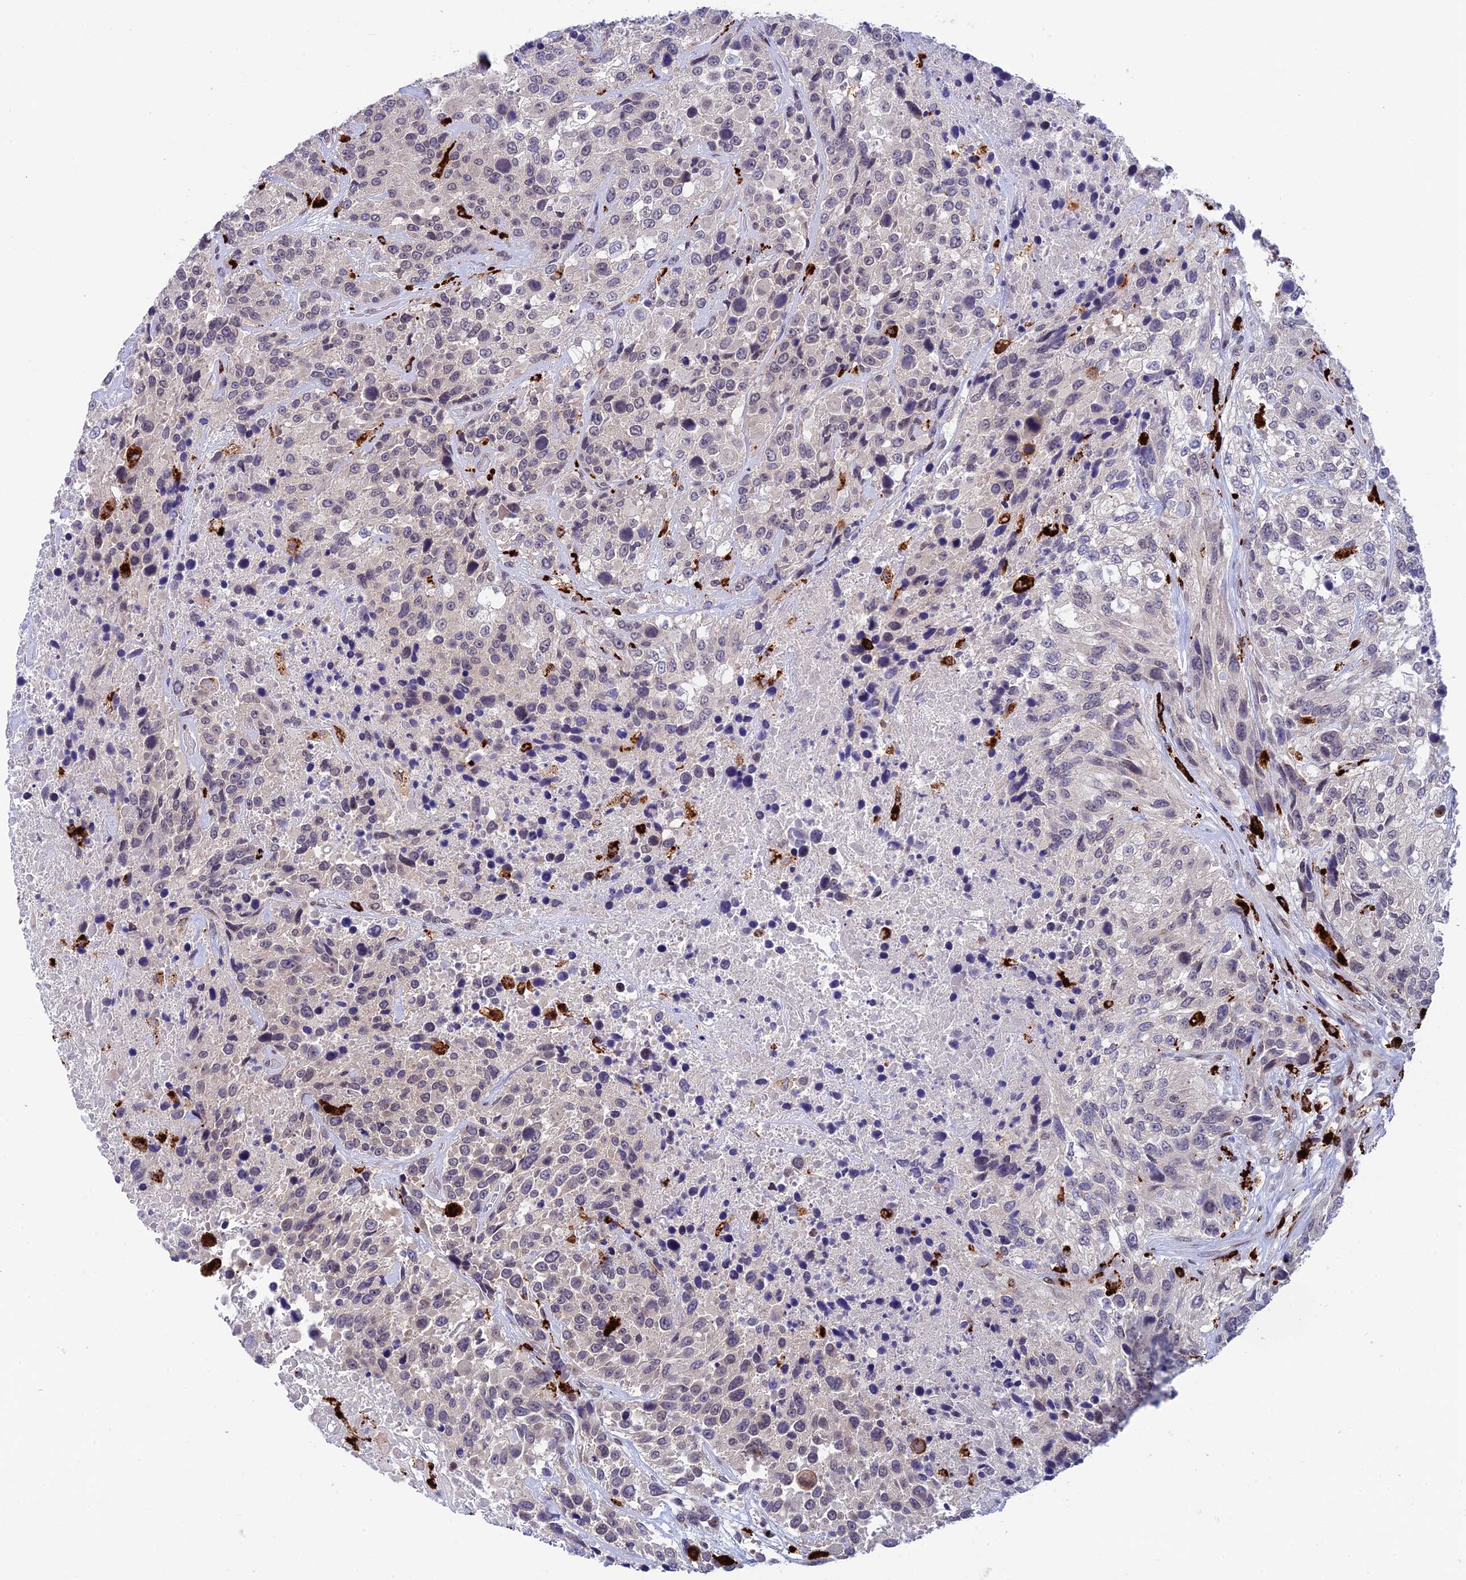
{"staining": {"intensity": "weak", "quantity": "<25%", "location": "nuclear"}, "tissue": "urothelial cancer", "cell_type": "Tumor cells", "image_type": "cancer", "snomed": [{"axis": "morphology", "description": "Urothelial carcinoma, High grade"}, {"axis": "topography", "description": "Urinary bladder"}], "caption": "Urothelial cancer was stained to show a protein in brown. There is no significant staining in tumor cells.", "gene": "HIC1", "patient": {"sex": "female", "age": 70}}